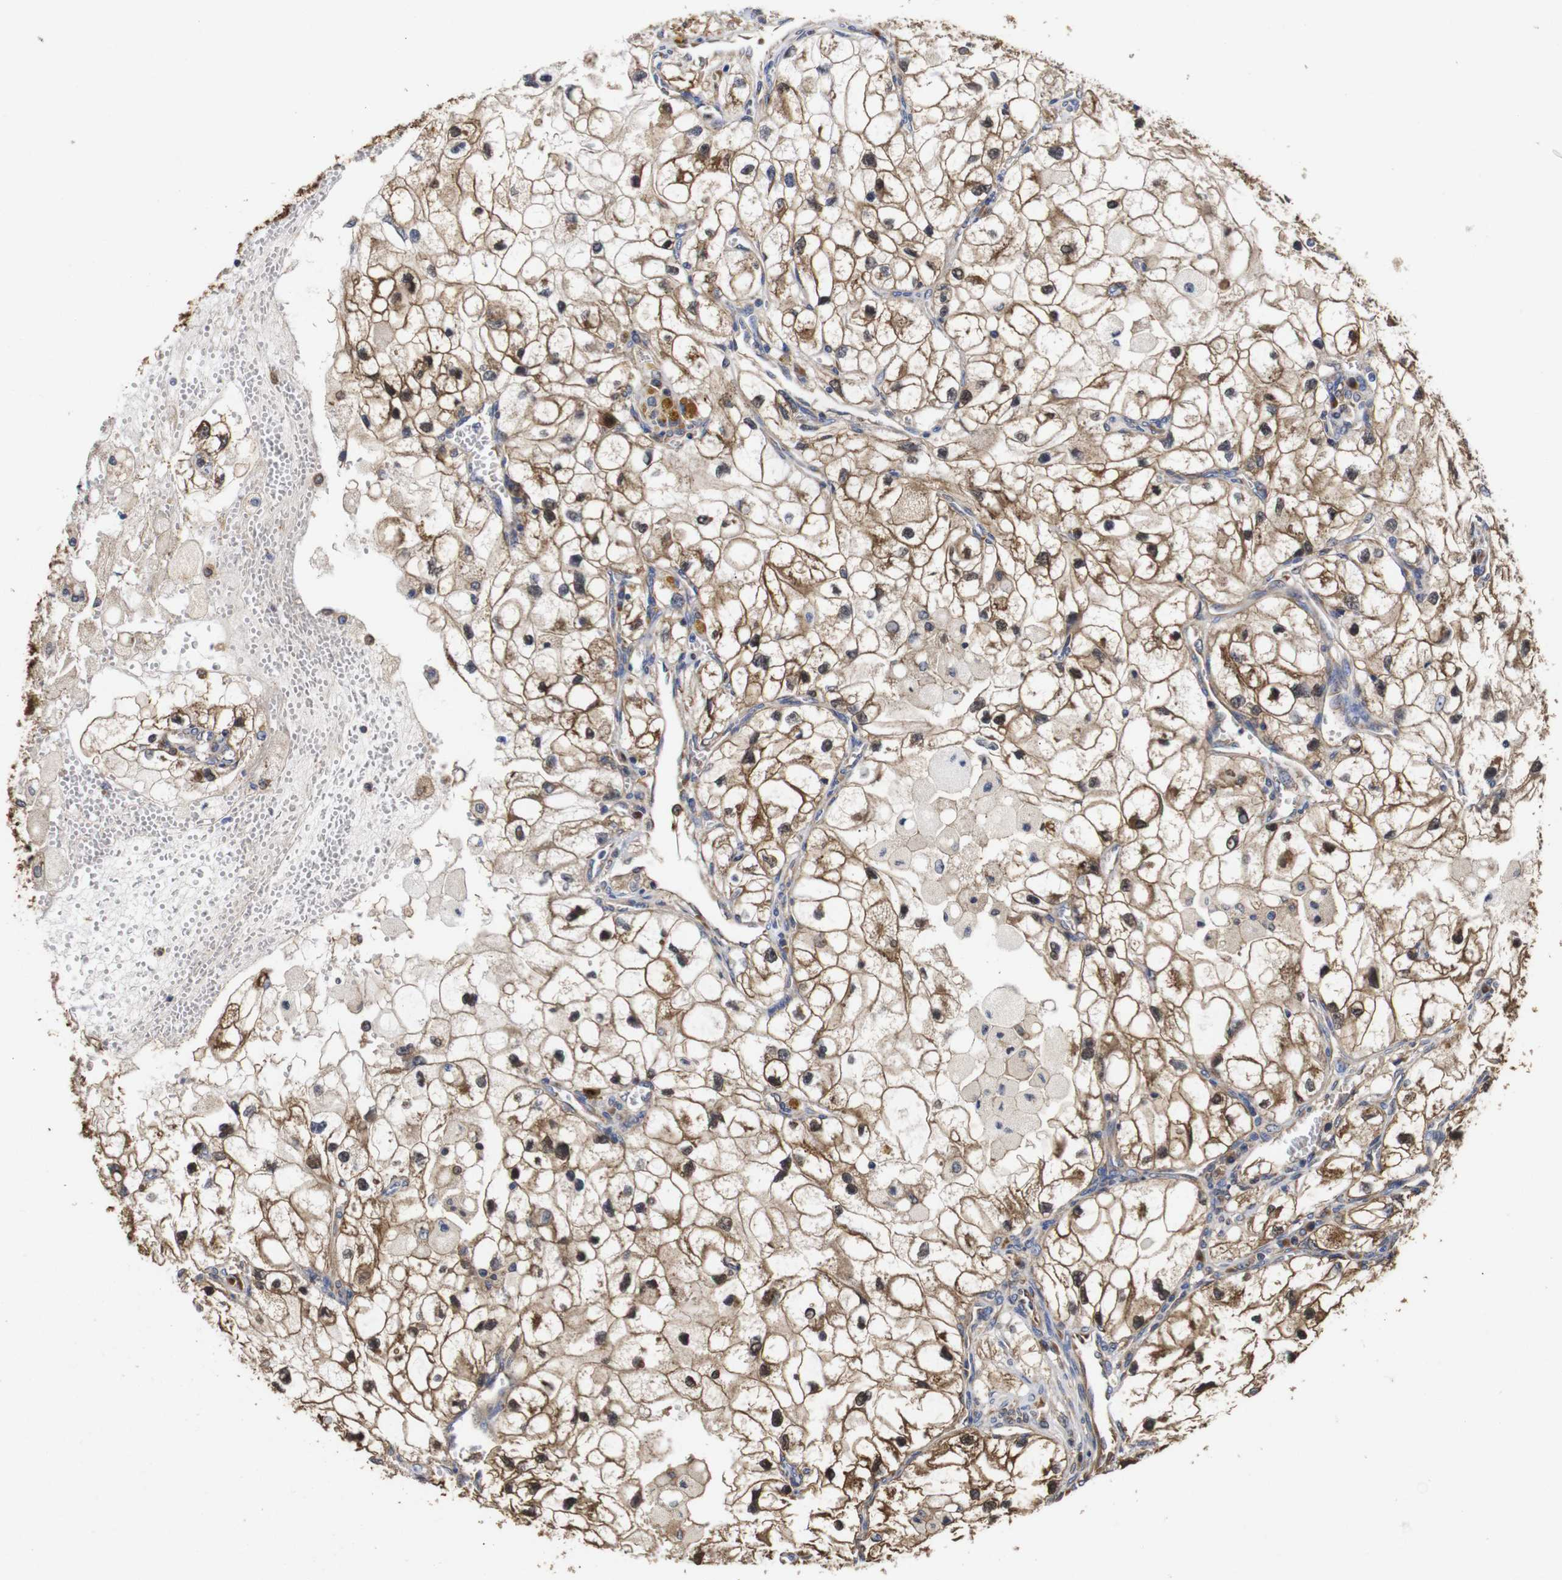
{"staining": {"intensity": "moderate", "quantity": ">75%", "location": "cytoplasmic/membranous,nuclear"}, "tissue": "renal cancer", "cell_type": "Tumor cells", "image_type": "cancer", "snomed": [{"axis": "morphology", "description": "Adenocarcinoma, NOS"}, {"axis": "topography", "description": "Kidney"}], "caption": "Protein staining by immunohistochemistry reveals moderate cytoplasmic/membranous and nuclear expression in about >75% of tumor cells in adenocarcinoma (renal).", "gene": "LRRCC1", "patient": {"sex": "female", "age": 70}}